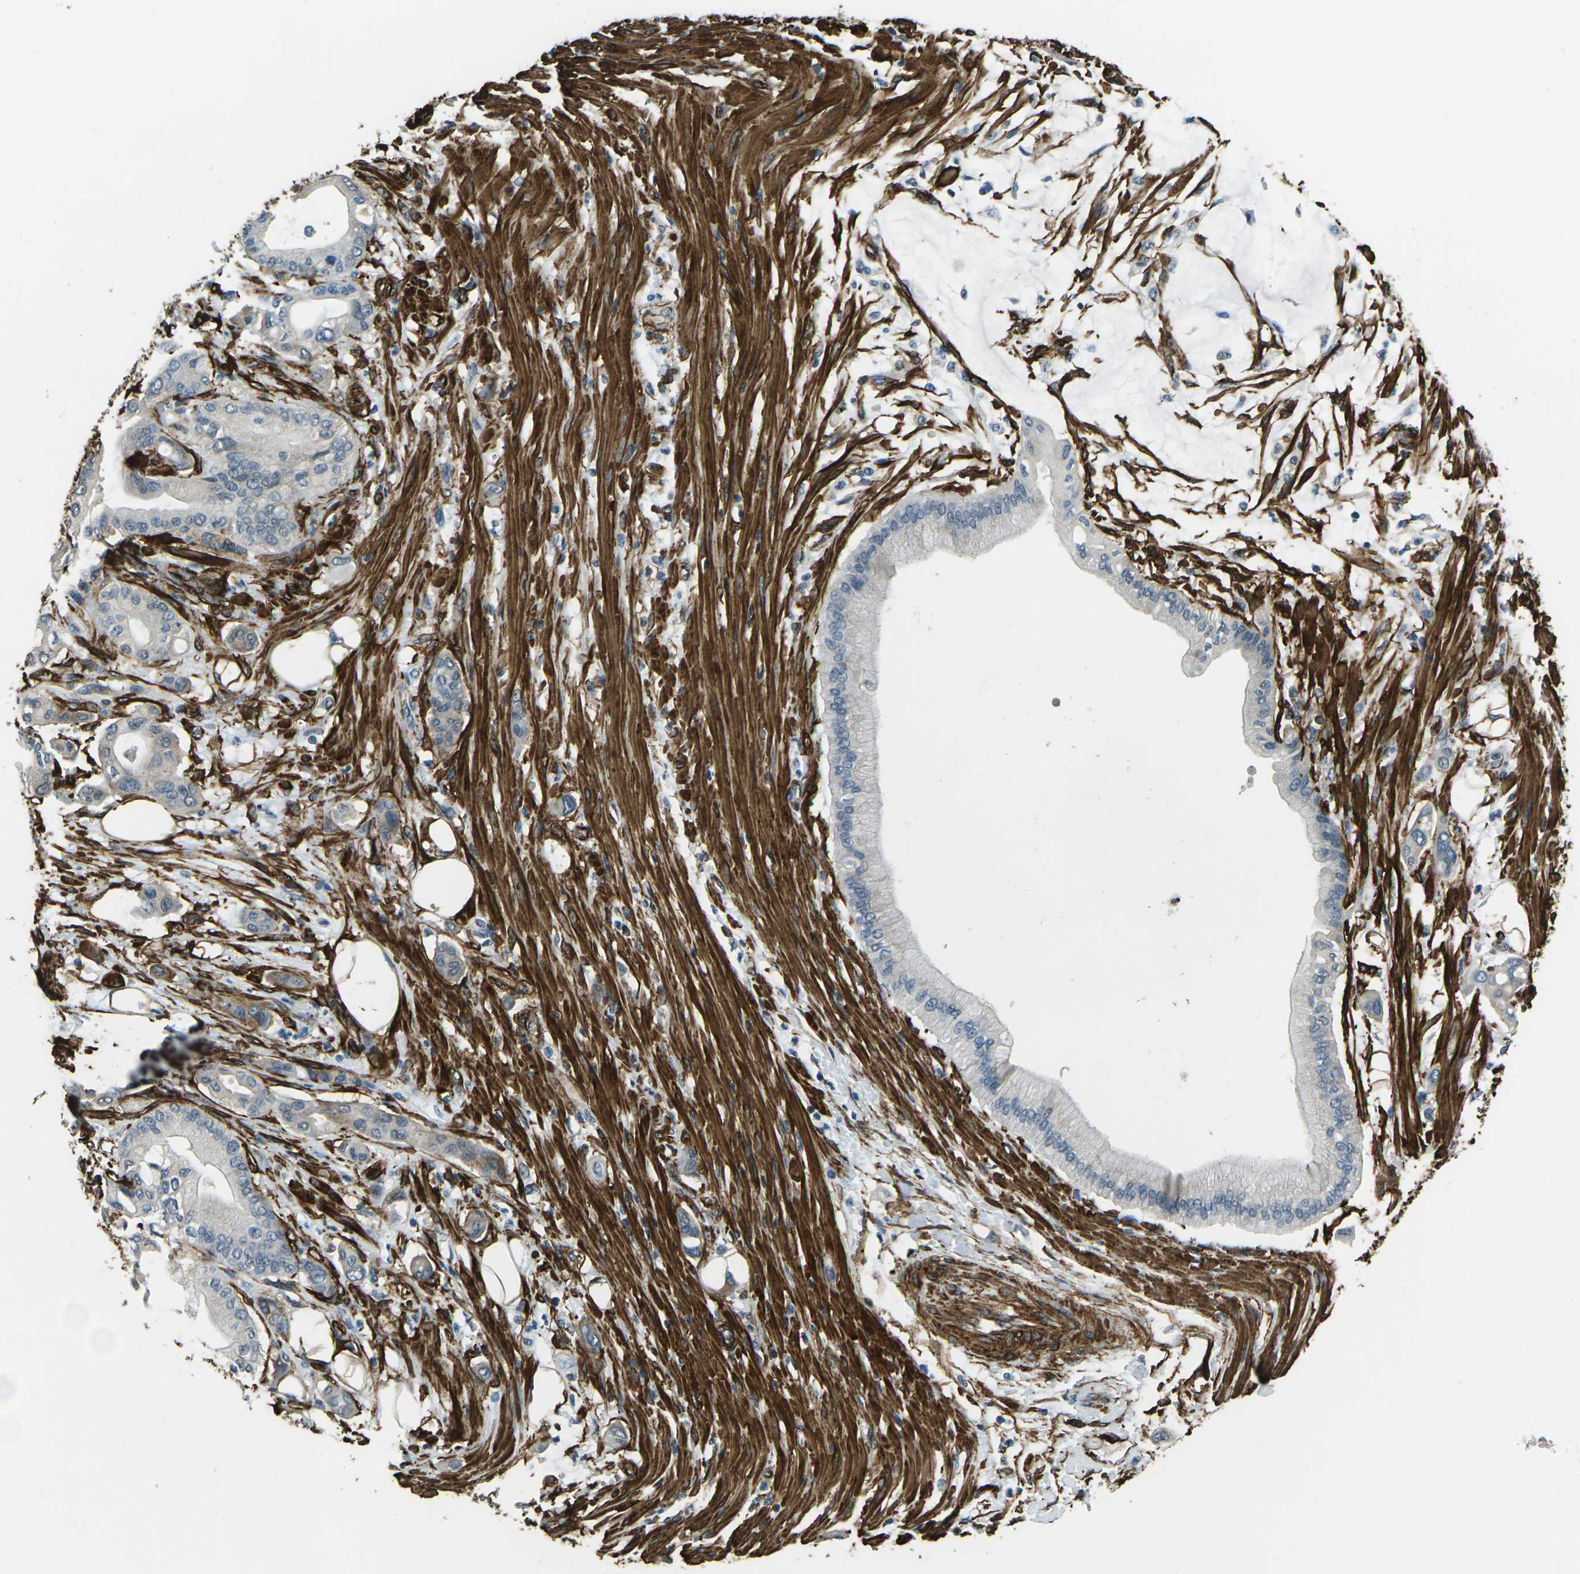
{"staining": {"intensity": "negative", "quantity": "none", "location": "none"}, "tissue": "pancreatic cancer", "cell_type": "Tumor cells", "image_type": "cancer", "snomed": [{"axis": "morphology", "description": "Adenocarcinoma, NOS"}, {"axis": "morphology", "description": "Adenocarcinoma, metastatic, NOS"}, {"axis": "topography", "description": "Lymph node"}, {"axis": "topography", "description": "Pancreas"}, {"axis": "topography", "description": "Duodenum"}], "caption": "IHC photomicrograph of neoplastic tissue: pancreatic cancer (adenocarcinoma) stained with DAB reveals no significant protein expression in tumor cells.", "gene": "GRAMD1C", "patient": {"sex": "female", "age": 64}}